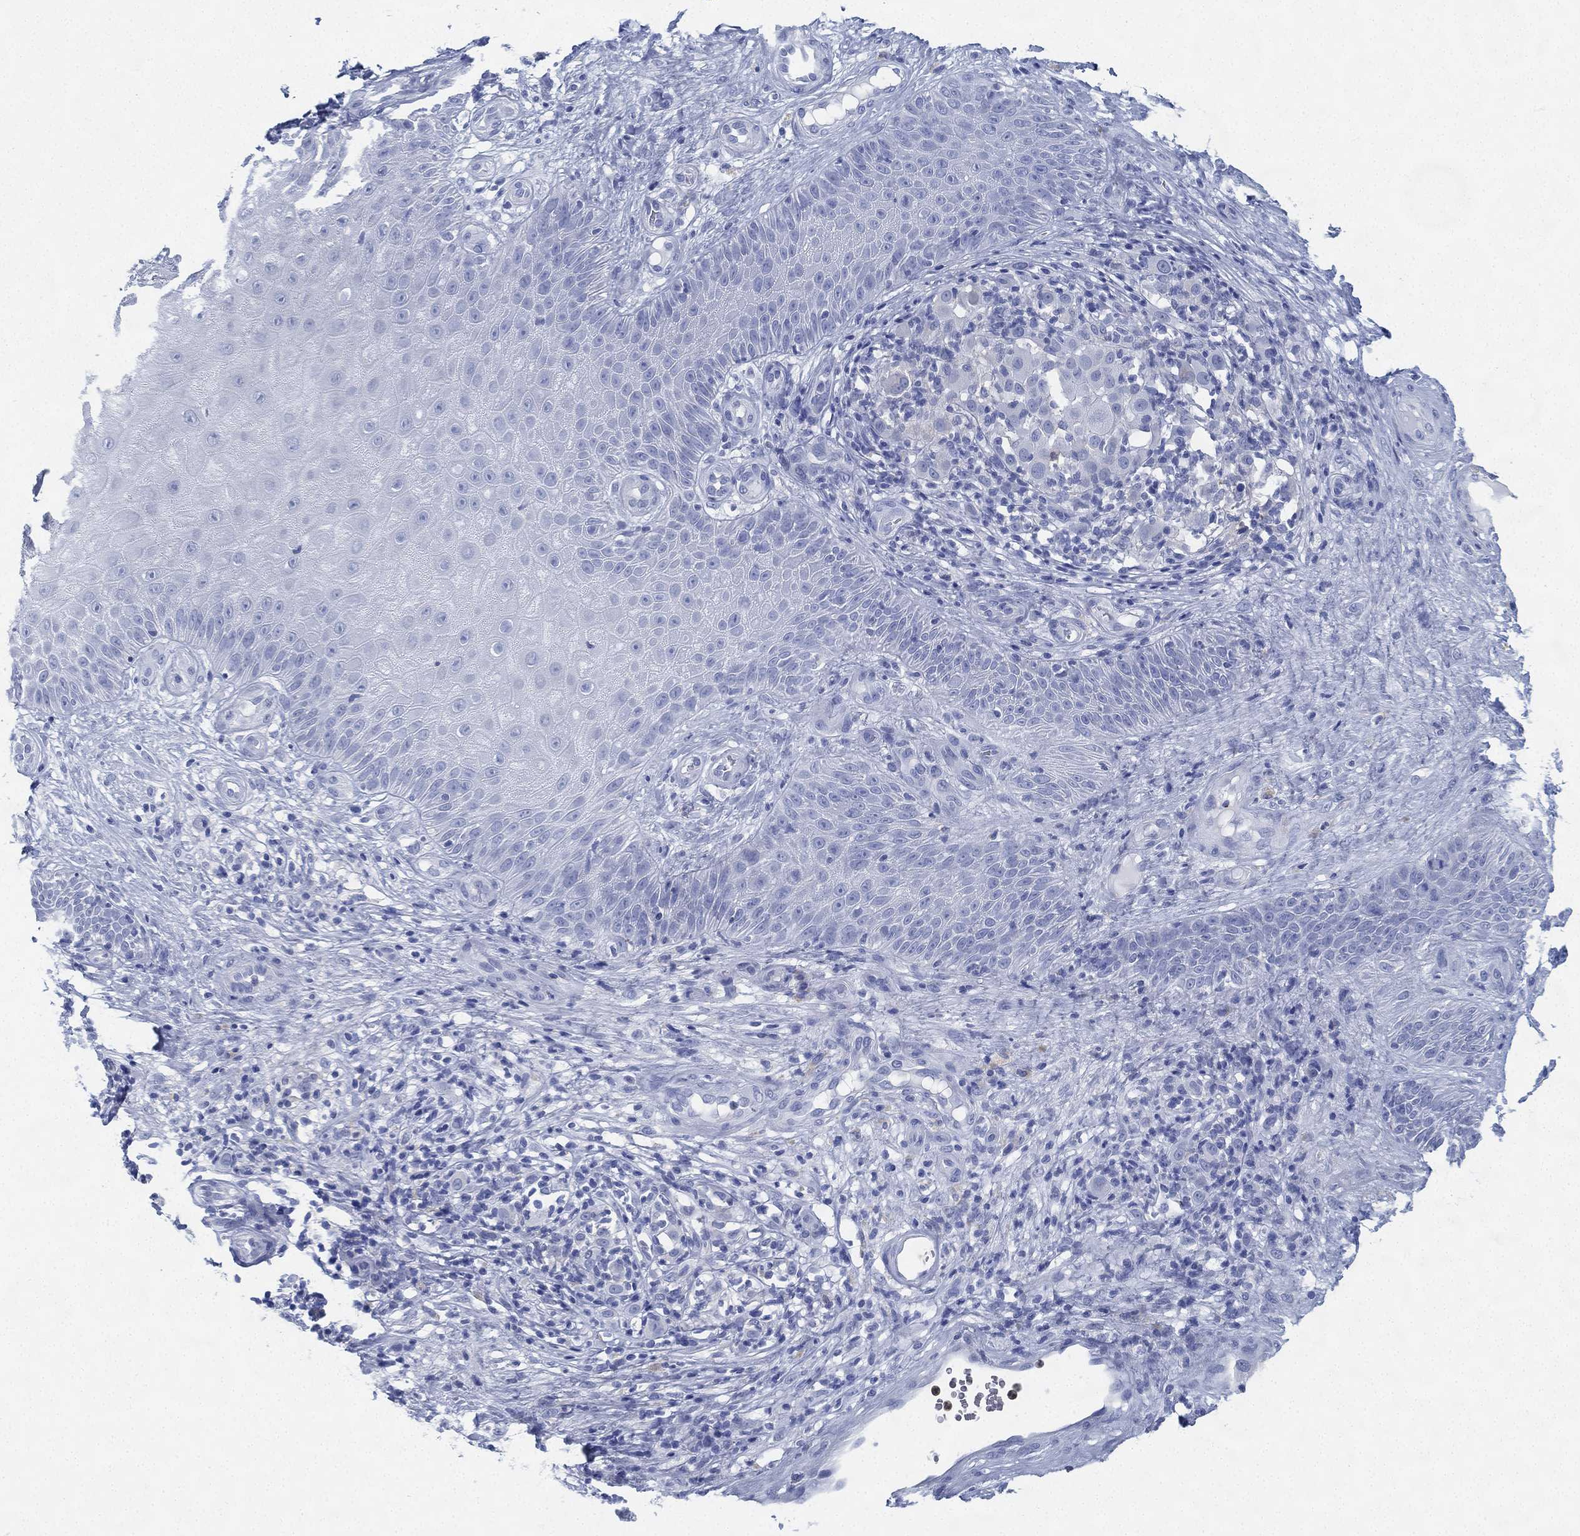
{"staining": {"intensity": "negative", "quantity": "none", "location": "none"}, "tissue": "melanoma", "cell_type": "Tumor cells", "image_type": "cancer", "snomed": [{"axis": "morphology", "description": "Malignant melanoma, NOS"}, {"axis": "topography", "description": "Skin"}], "caption": "The immunohistochemistry micrograph has no significant expression in tumor cells of malignant melanoma tissue.", "gene": "DEFB121", "patient": {"sex": "female", "age": 87}}